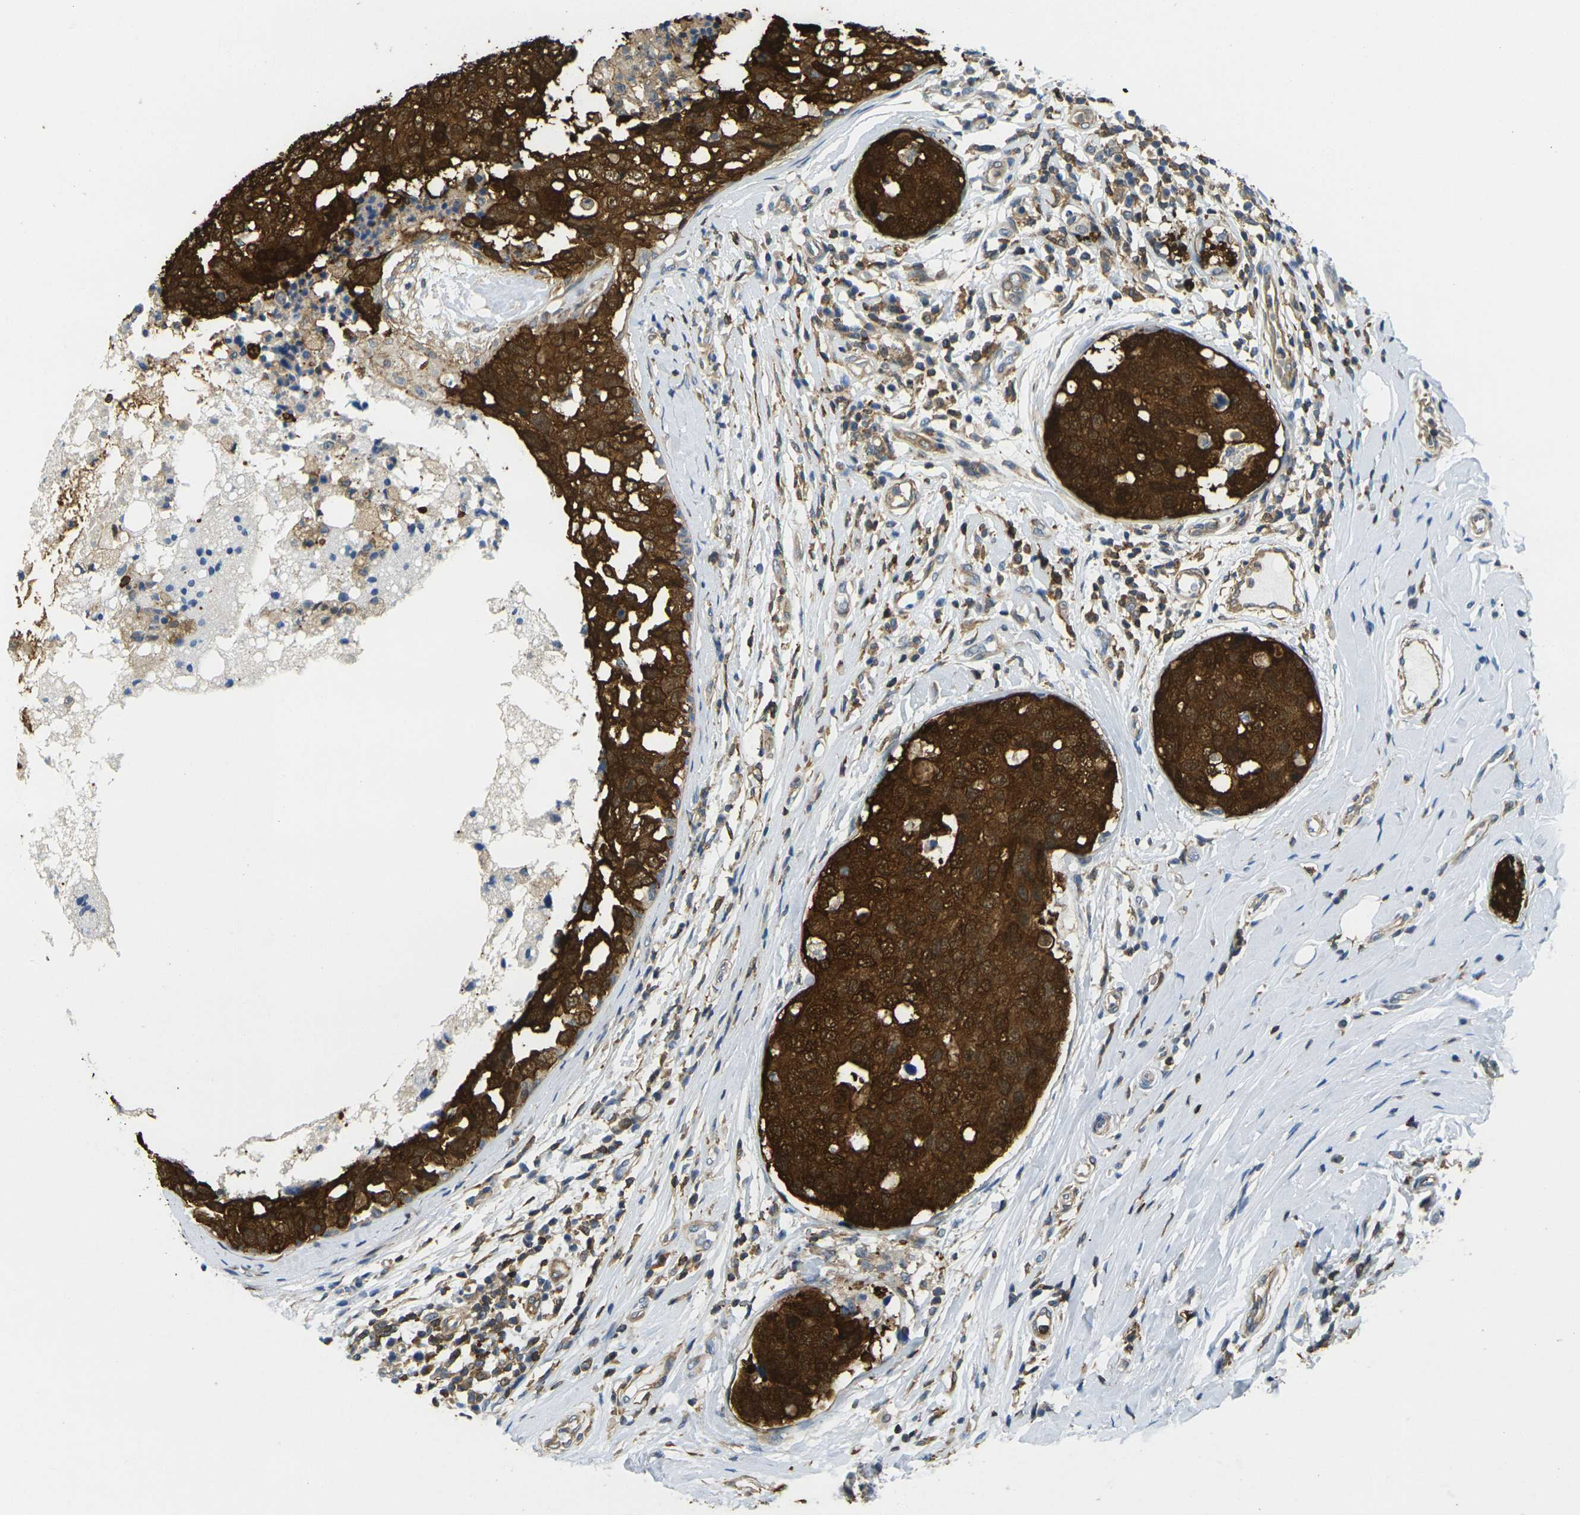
{"staining": {"intensity": "strong", "quantity": ">75%", "location": "cytoplasmic/membranous,nuclear"}, "tissue": "breast cancer", "cell_type": "Tumor cells", "image_type": "cancer", "snomed": [{"axis": "morphology", "description": "Duct carcinoma"}, {"axis": "topography", "description": "Breast"}], "caption": "Protein expression analysis of human breast cancer (invasive ductal carcinoma) reveals strong cytoplasmic/membranous and nuclear positivity in about >75% of tumor cells. Nuclei are stained in blue.", "gene": "LASP1", "patient": {"sex": "female", "age": 27}}